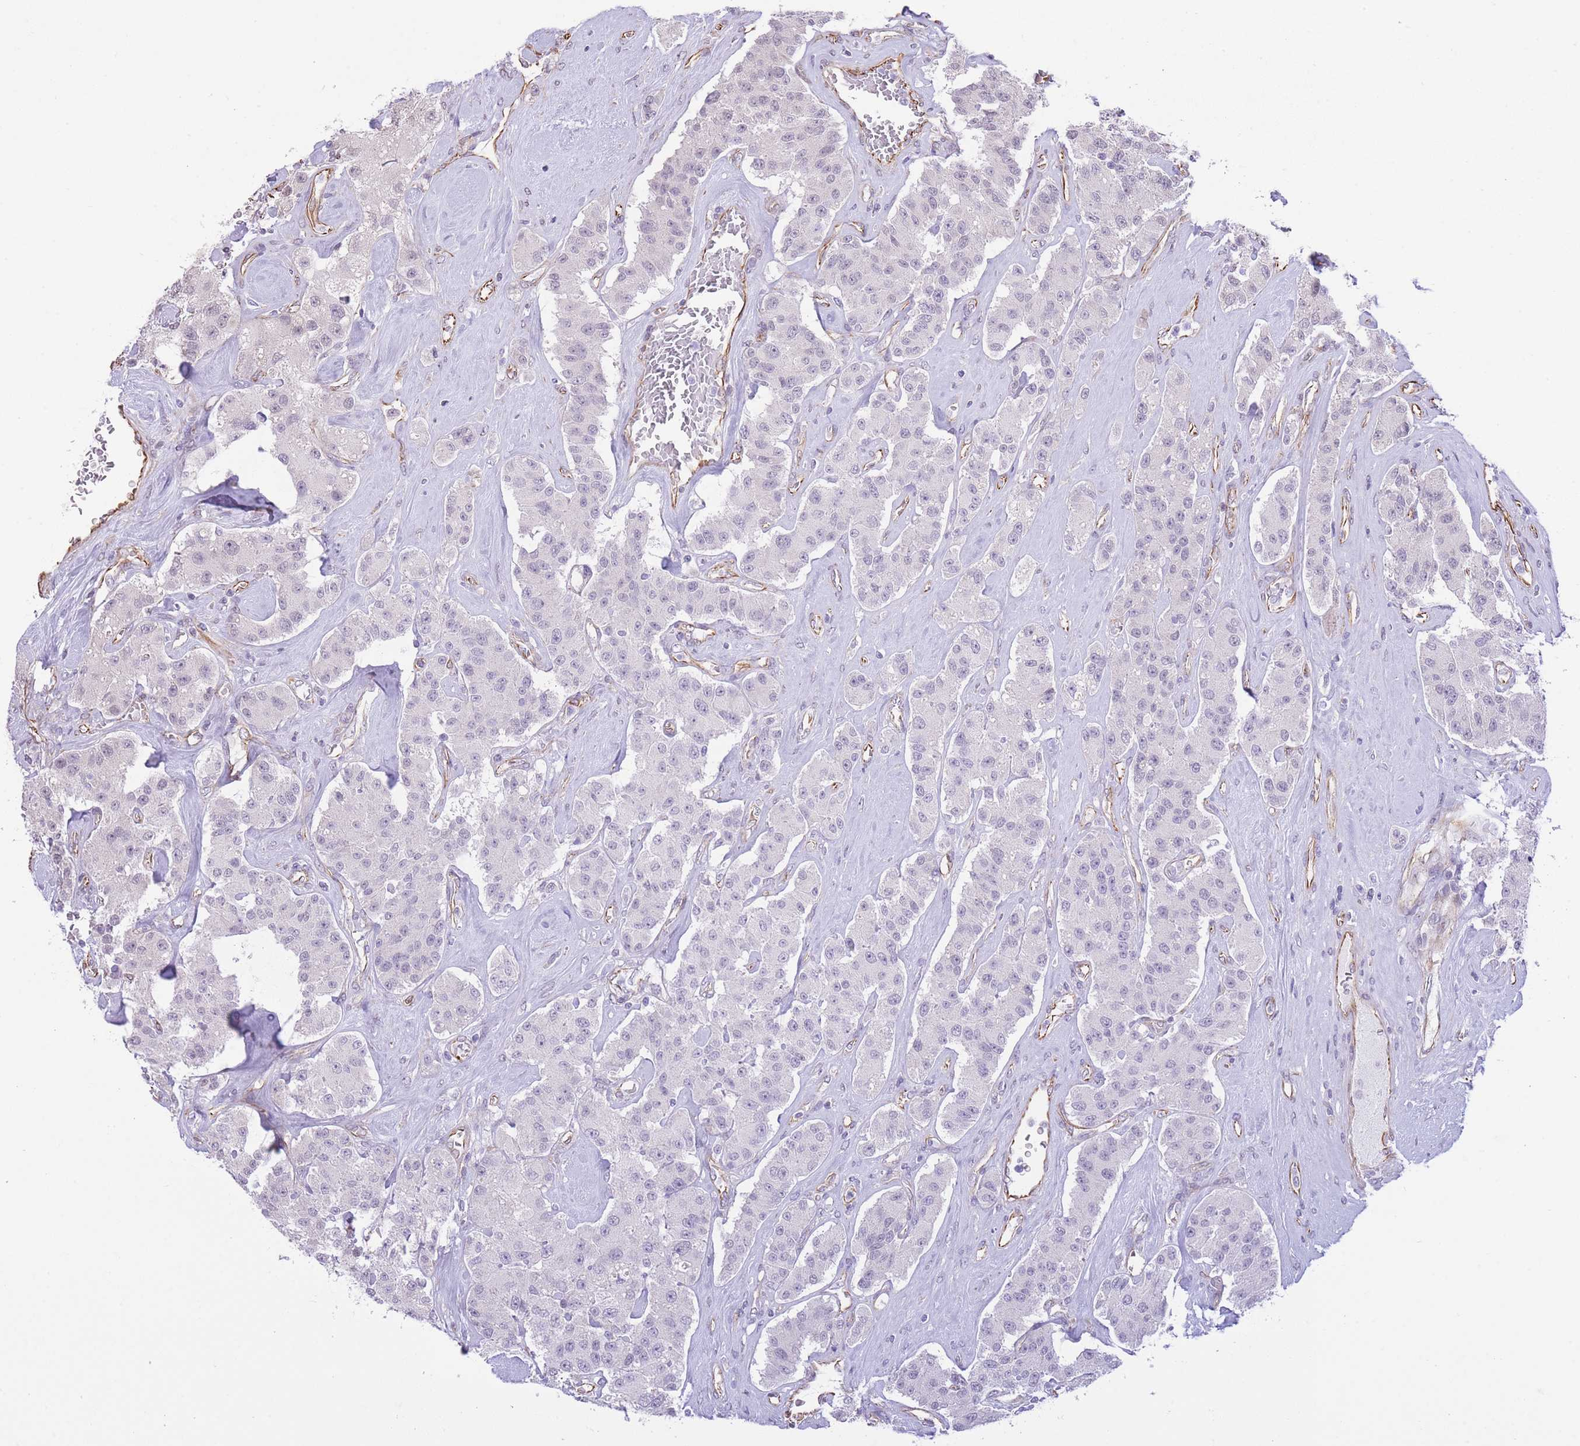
{"staining": {"intensity": "negative", "quantity": "none", "location": "none"}, "tissue": "carcinoid", "cell_type": "Tumor cells", "image_type": "cancer", "snomed": [{"axis": "morphology", "description": "Carcinoid, malignant, NOS"}, {"axis": "topography", "description": "Pancreas"}], "caption": "Tumor cells show no significant protein staining in carcinoid.", "gene": "PSG8", "patient": {"sex": "male", "age": 41}}